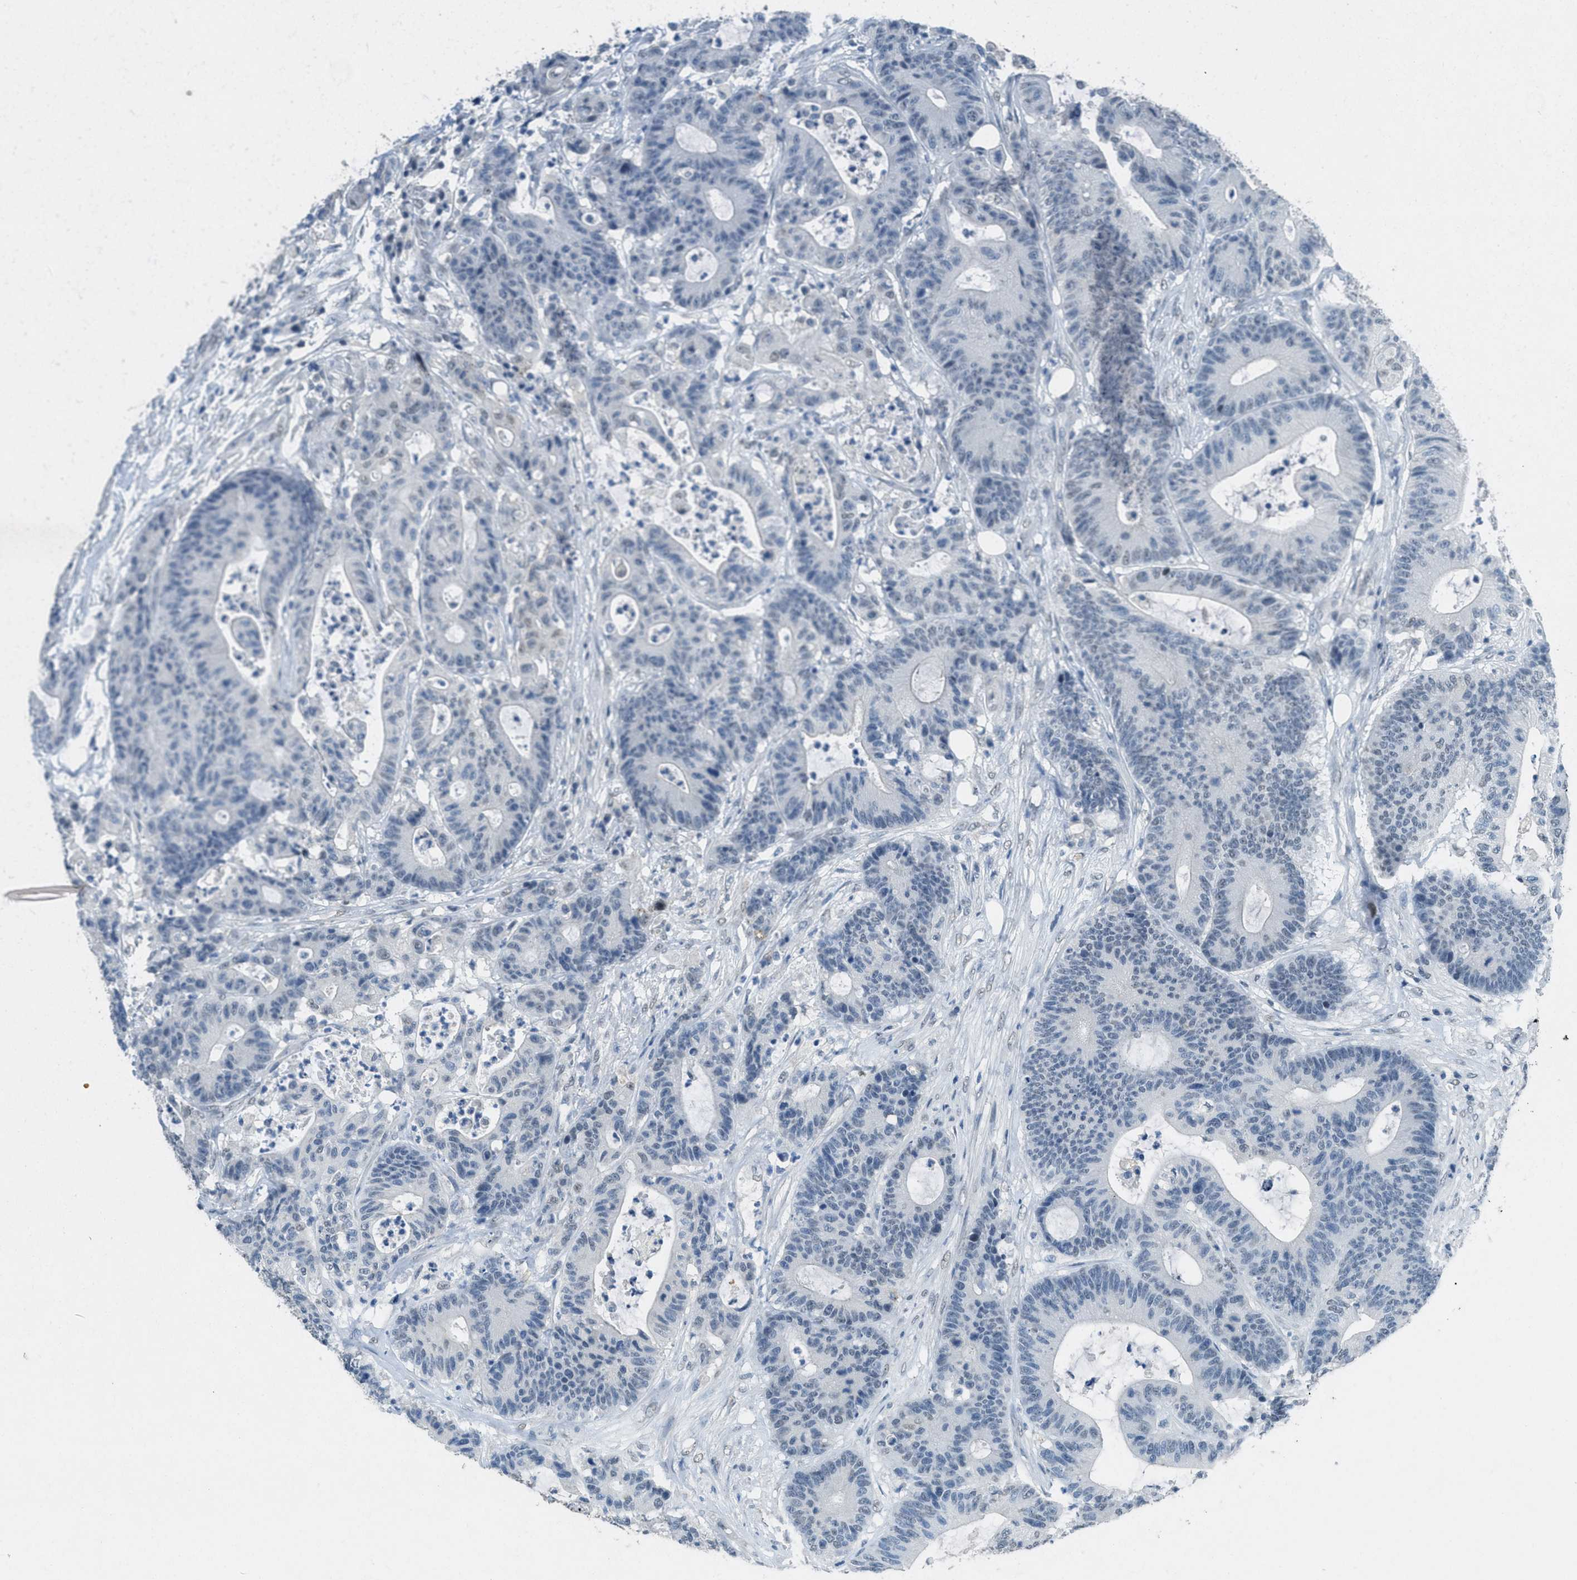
{"staining": {"intensity": "weak", "quantity": "<25%", "location": "nuclear"}, "tissue": "colorectal cancer", "cell_type": "Tumor cells", "image_type": "cancer", "snomed": [{"axis": "morphology", "description": "Adenocarcinoma, NOS"}, {"axis": "topography", "description": "Colon"}], "caption": "High magnification brightfield microscopy of colorectal cancer (adenocarcinoma) stained with DAB (brown) and counterstained with hematoxylin (blue): tumor cells show no significant positivity.", "gene": "TTC13", "patient": {"sex": "female", "age": 84}}